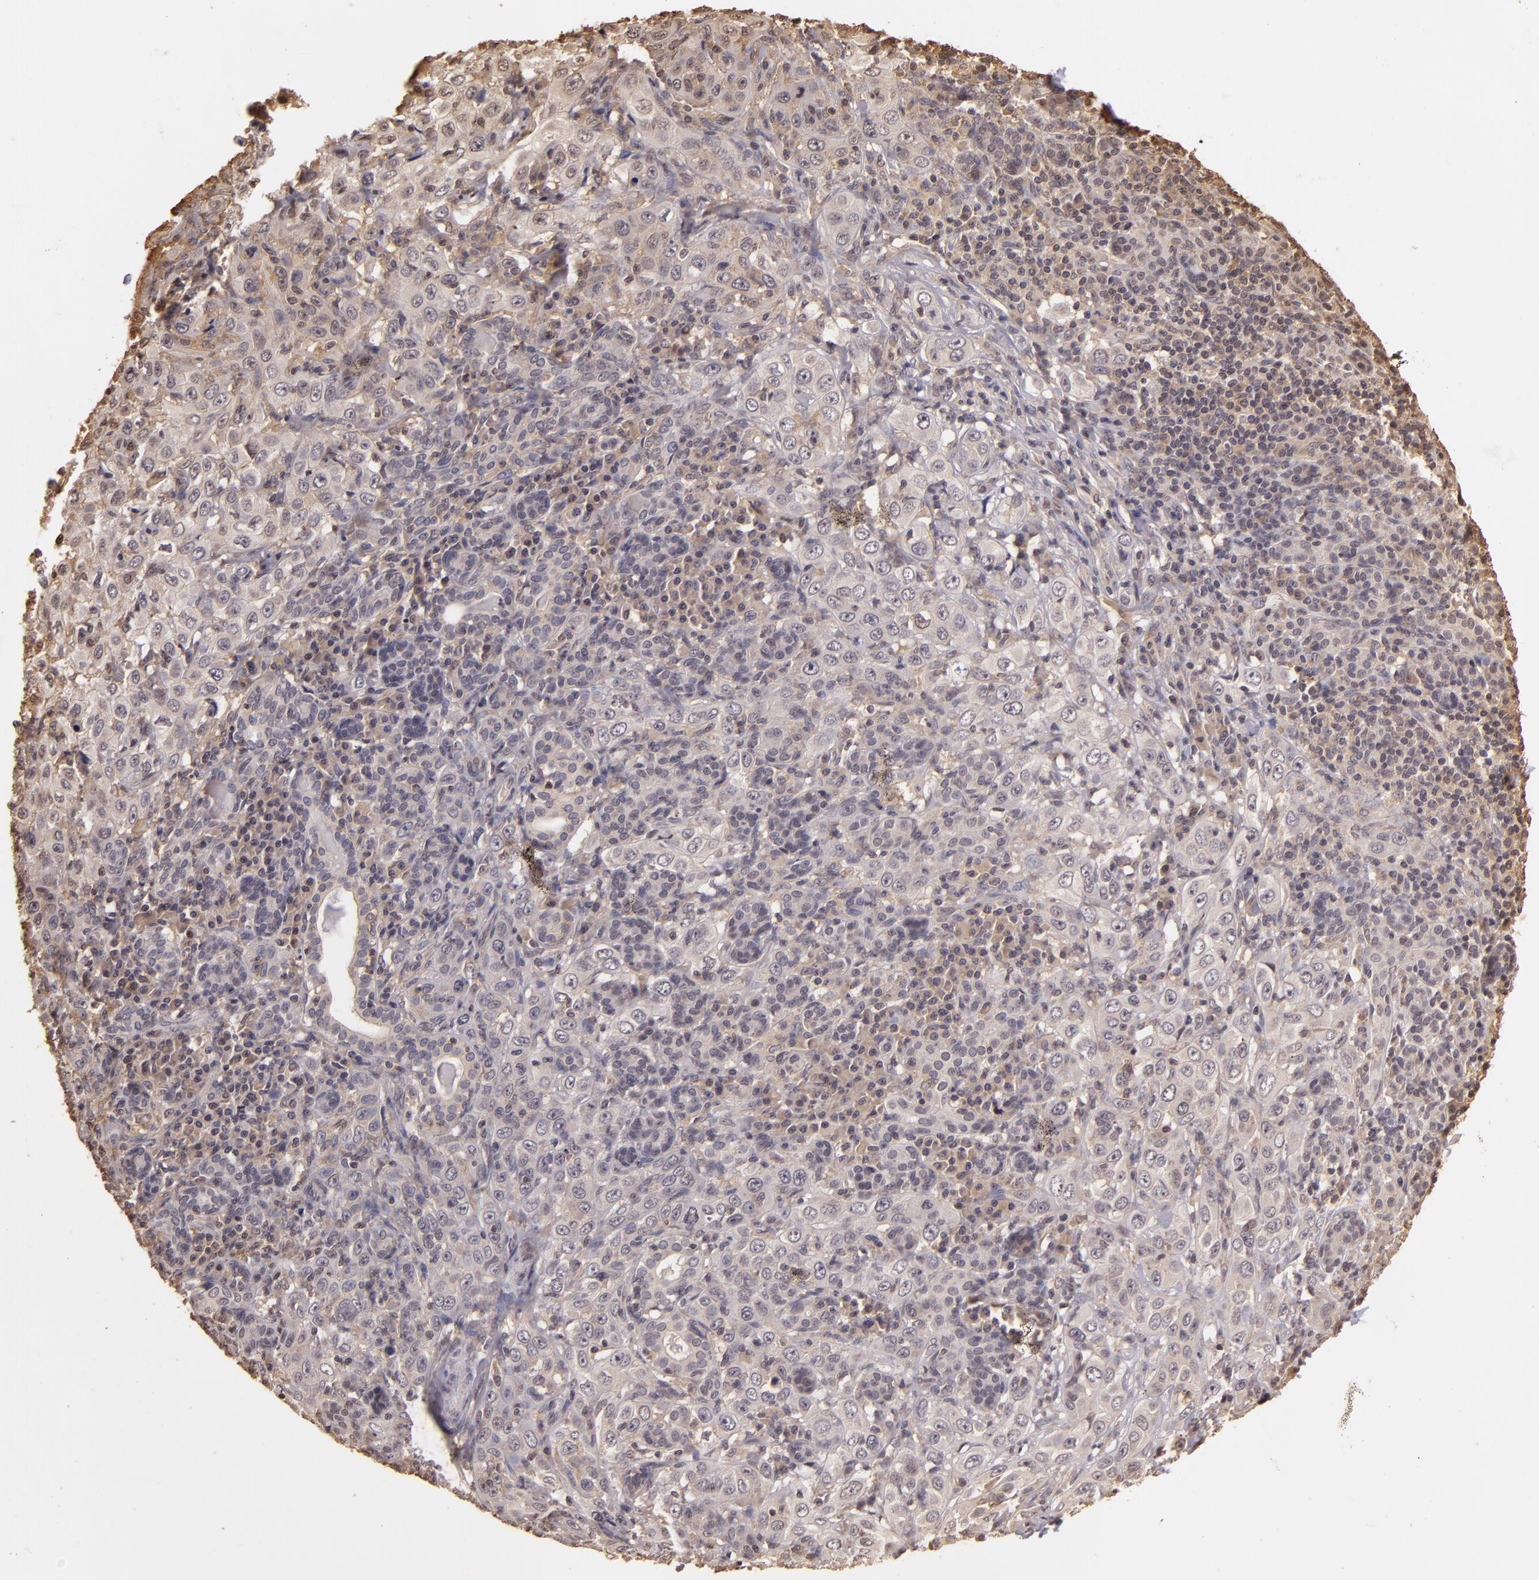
{"staining": {"intensity": "negative", "quantity": "none", "location": "none"}, "tissue": "skin cancer", "cell_type": "Tumor cells", "image_type": "cancer", "snomed": [{"axis": "morphology", "description": "Squamous cell carcinoma, NOS"}, {"axis": "topography", "description": "Skin"}], "caption": "The image demonstrates no staining of tumor cells in skin cancer.", "gene": "ARPC2", "patient": {"sex": "male", "age": 84}}